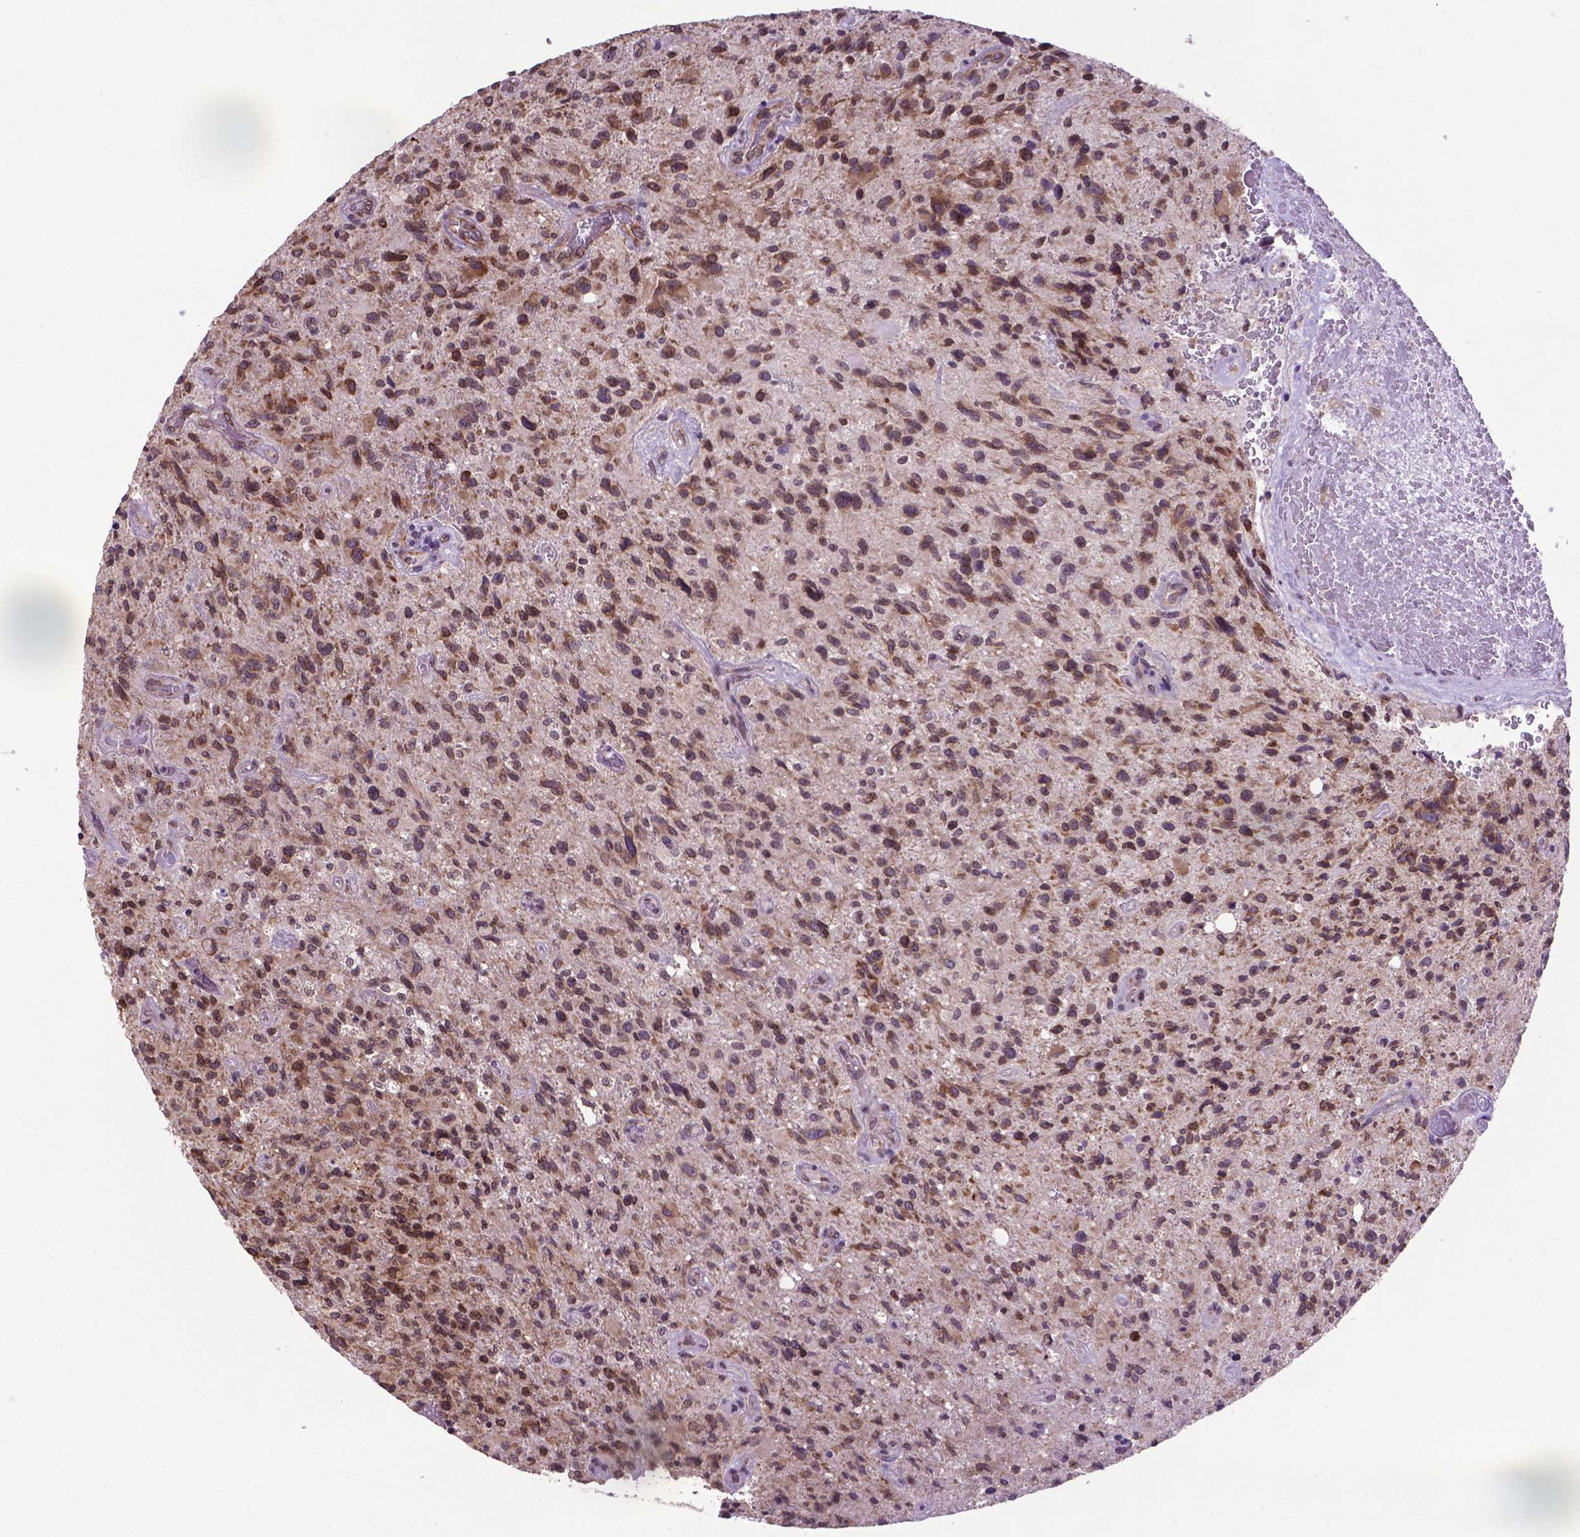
{"staining": {"intensity": "moderate", "quantity": ">75%", "location": "cytoplasmic/membranous,nuclear"}, "tissue": "glioma", "cell_type": "Tumor cells", "image_type": "cancer", "snomed": [{"axis": "morphology", "description": "Glioma, malignant, High grade"}, {"axis": "topography", "description": "Brain"}], "caption": "A micrograph of human malignant glioma (high-grade) stained for a protein demonstrates moderate cytoplasmic/membranous and nuclear brown staining in tumor cells. The protein of interest is shown in brown color, while the nuclei are stained blue.", "gene": "WDR83OS", "patient": {"sex": "male", "age": 63}}